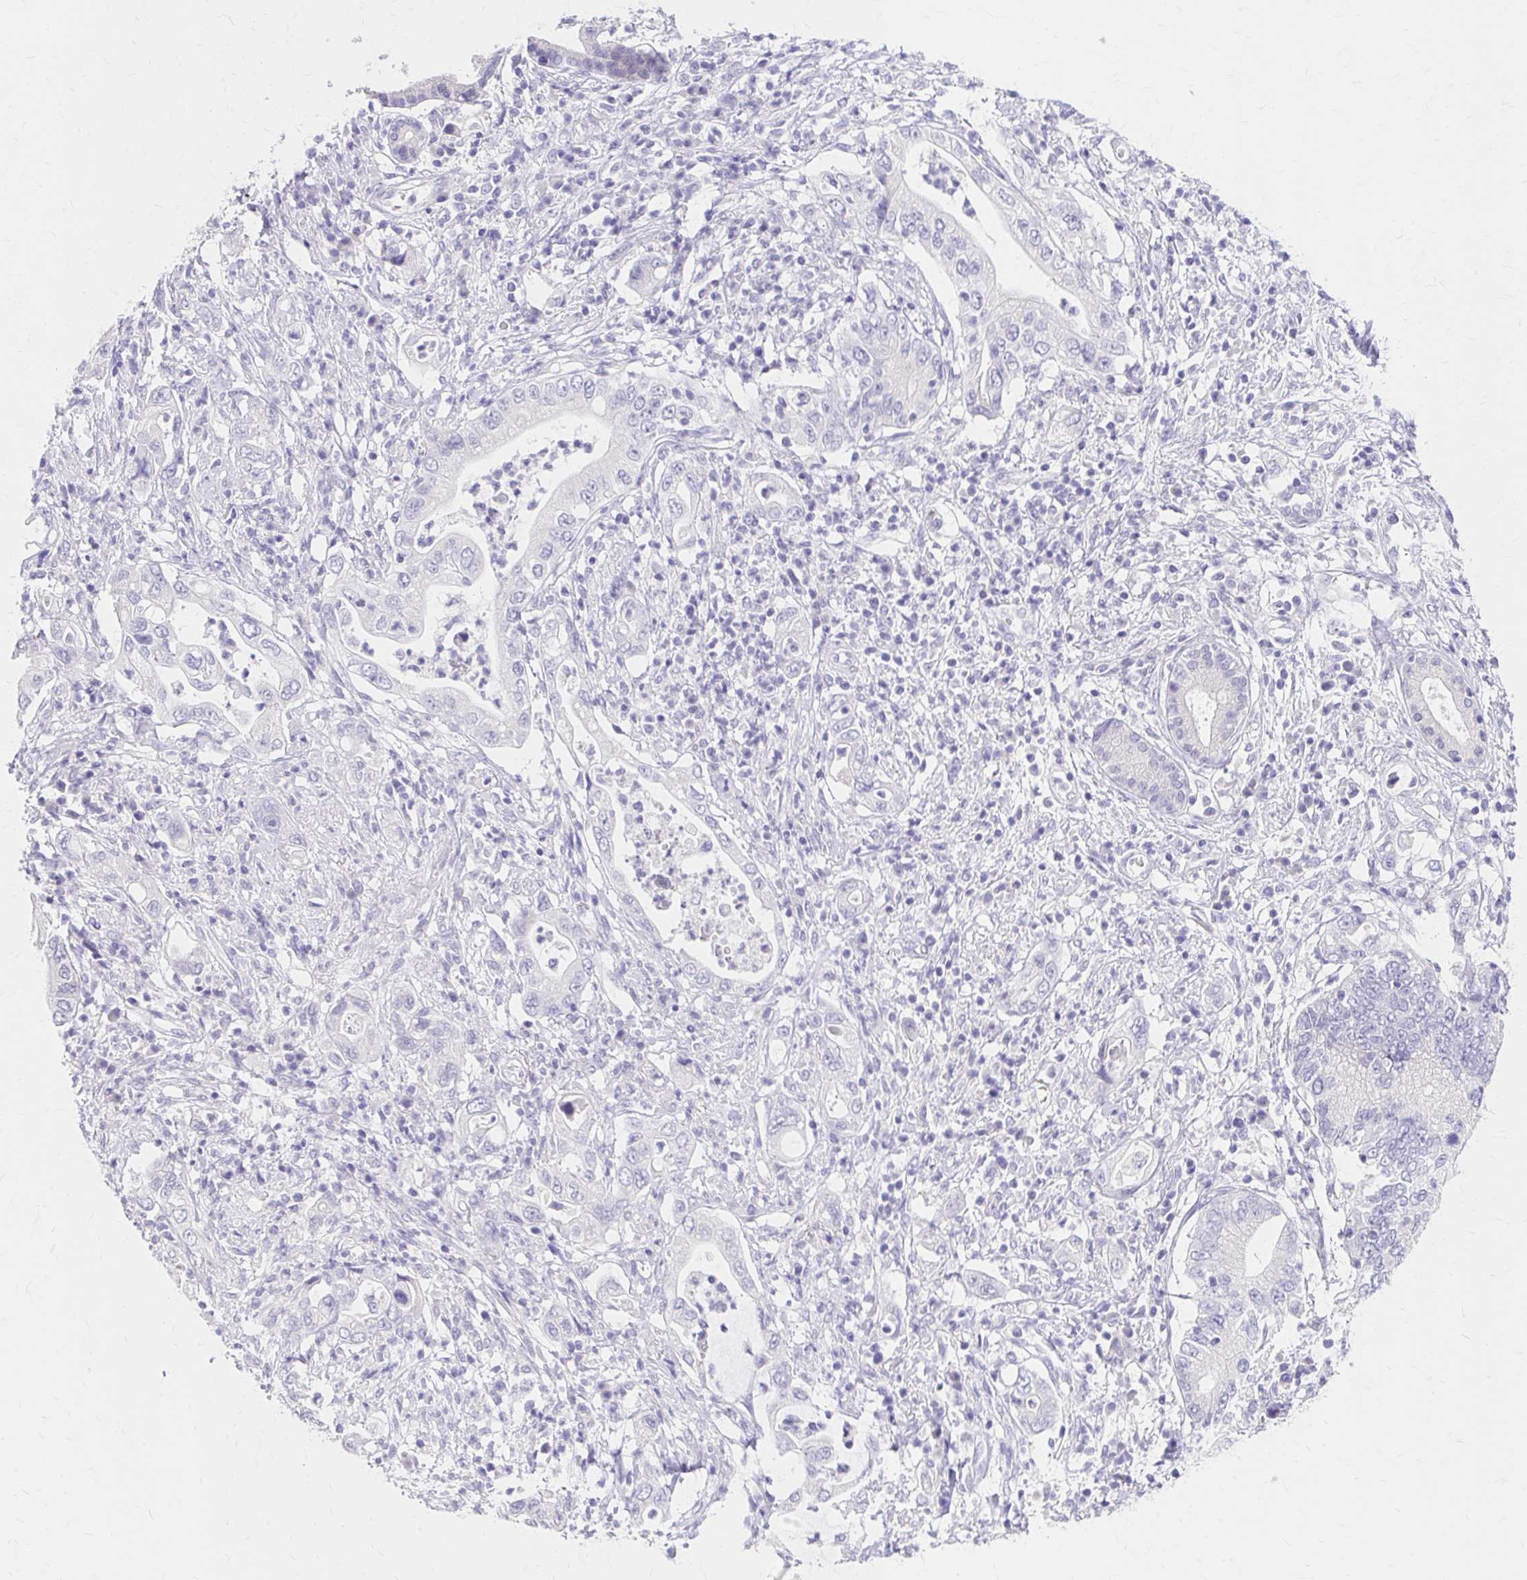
{"staining": {"intensity": "negative", "quantity": "none", "location": "none"}, "tissue": "pancreatic cancer", "cell_type": "Tumor cells", "image_type": "cancer", "snomed": [{"axis": "morphology", "description": "Adenocarcinoma, NOS"}, {"axis": "topography", "description": "Pancreas"}], "caption": "This is an immunohistochemistry histopathology image of human pancreatic adenocarcinoma. There is no expression in tumor cells.", "gene": "AZGP1", "patient": {"sex": "female", "age": 72}}